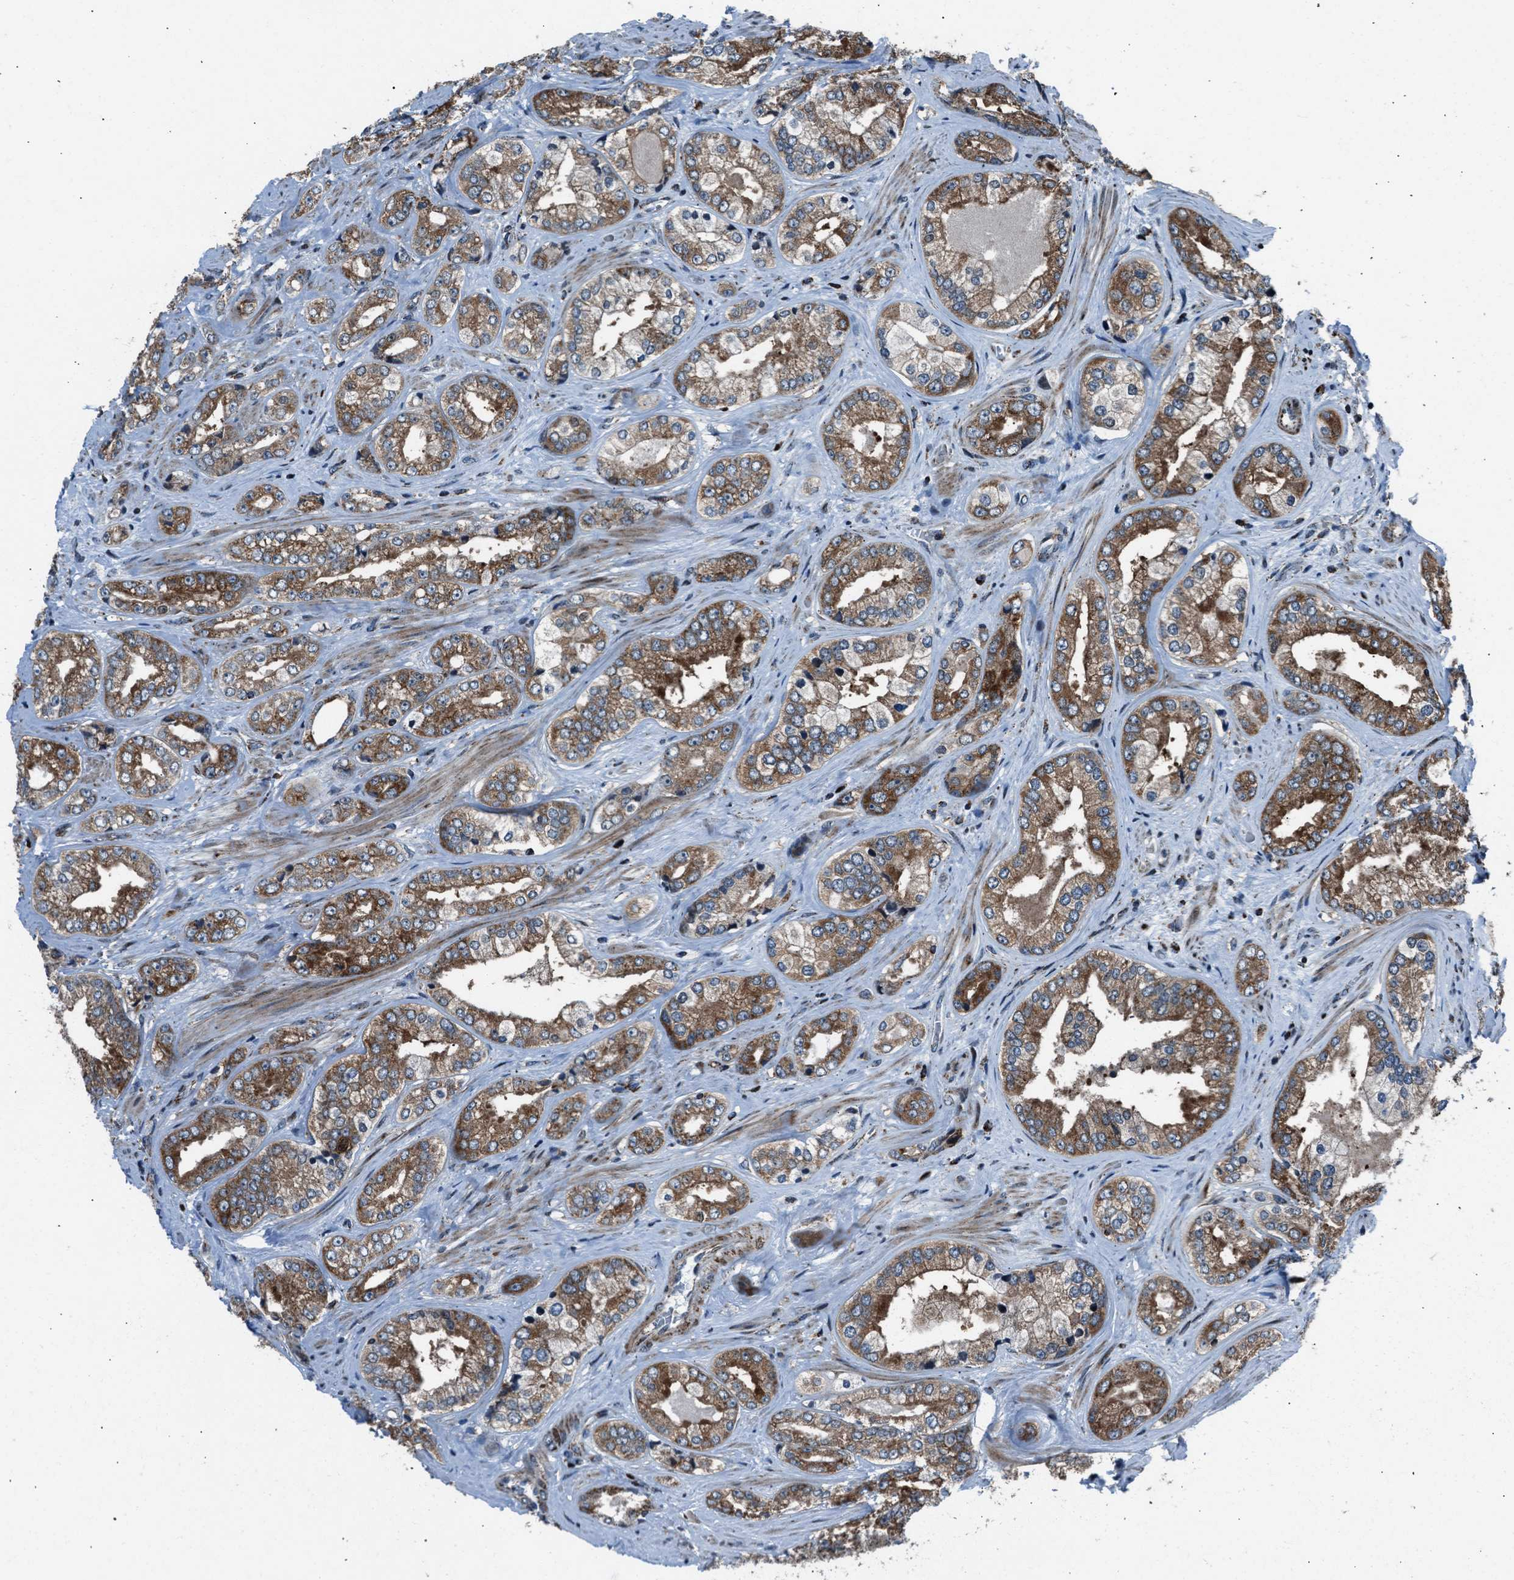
{"staining": {"intensity": "moderate", "quantity": ">75%", "location": "cytoplasmic/membranous"}, "tissue": "prostate cancer", "cell_type": "Tumor cells", "image_type": "cancer", "snomed": [{"axis": "morphology", "description": "Adenocarcinoma, High grade"}, {"axis": "topography", "description": "Prostate"}], "caption": "Tumor cells demonstrate moderate cytoplasmic/membranous expression in about >75% of cells in prostate cancer.", "gene": "MORC3", "patient": {"sex": "male", "age": 61}}